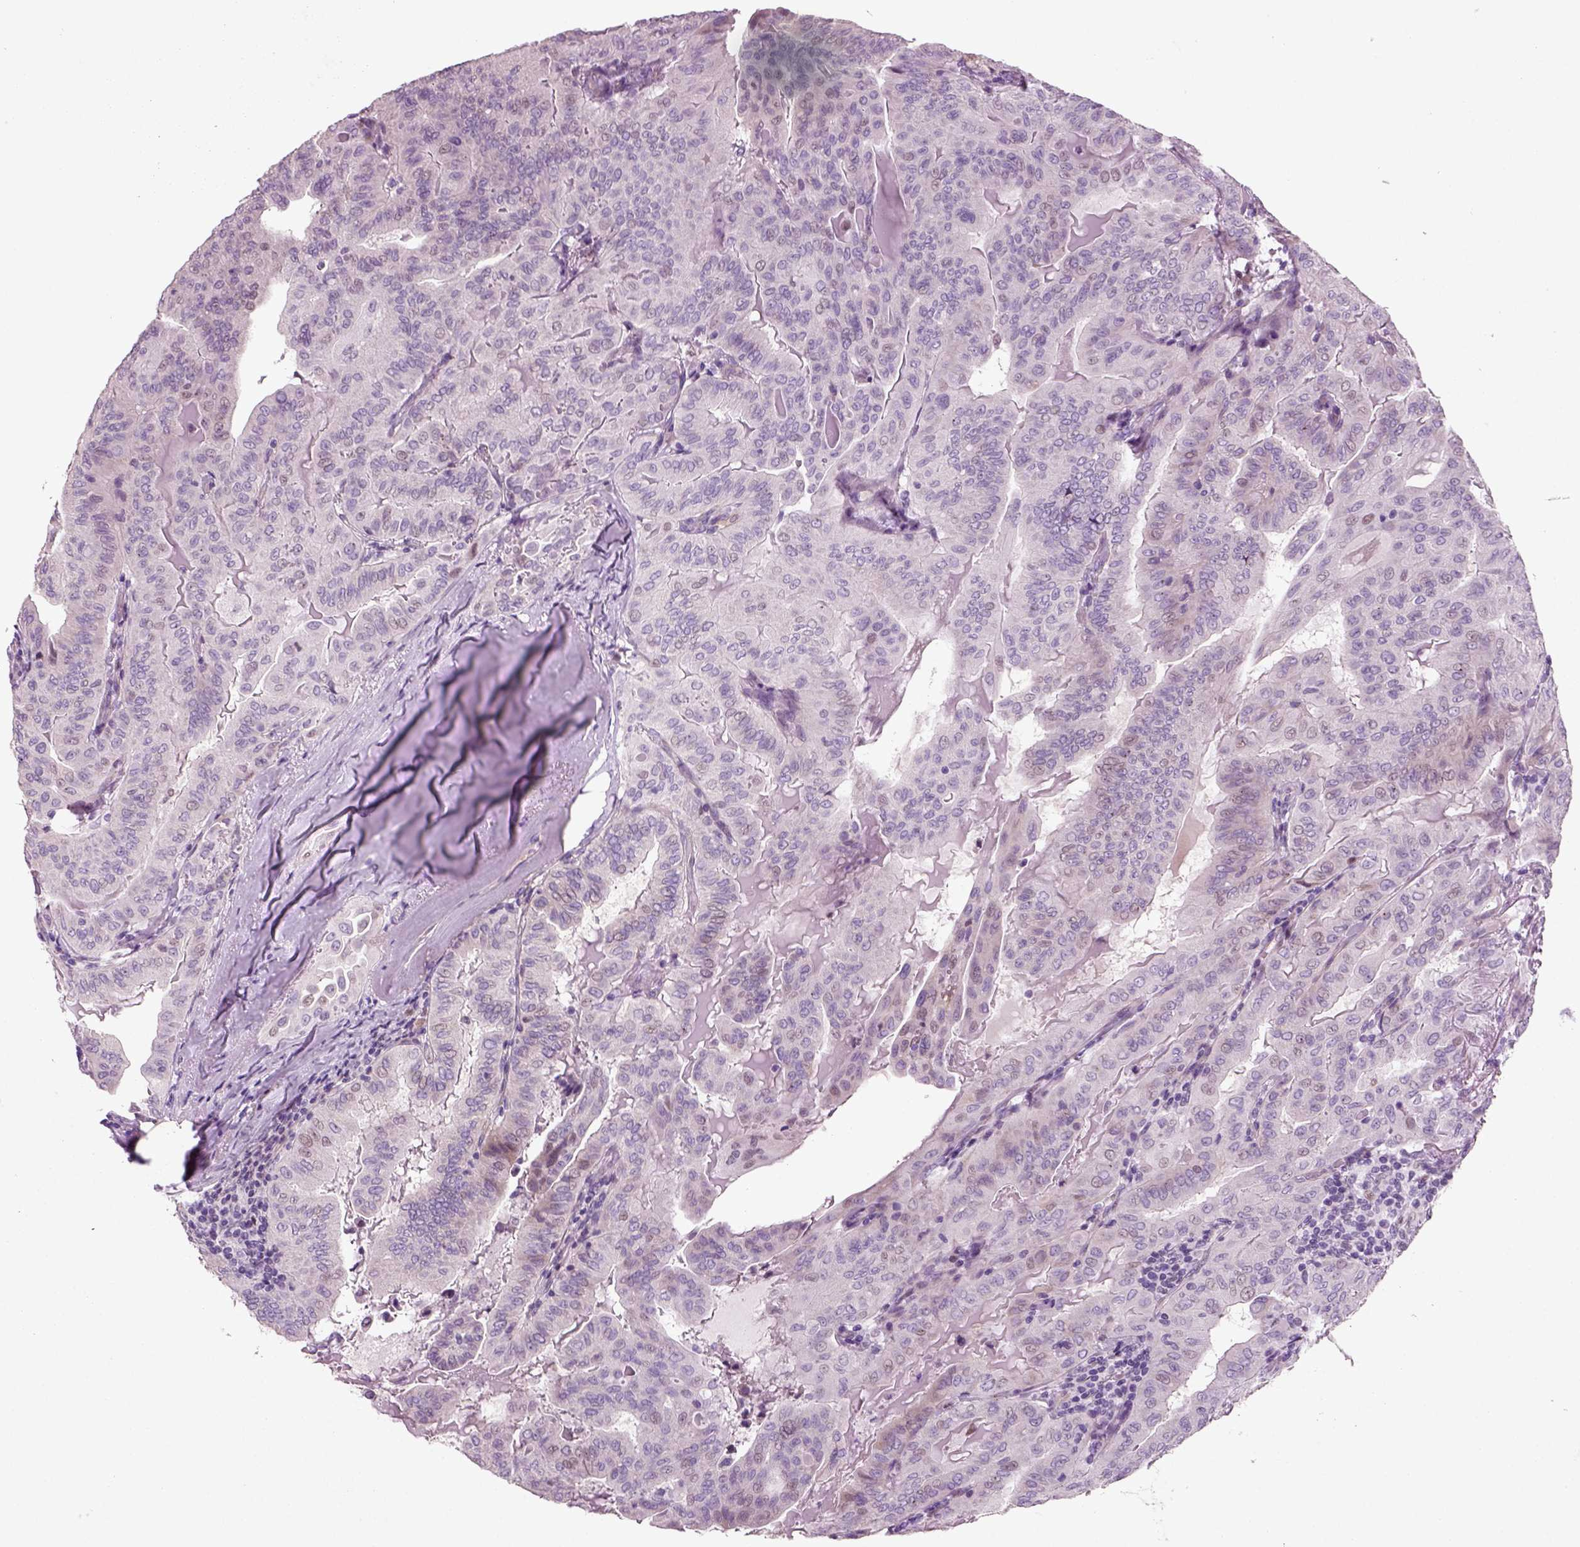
{"staining": {"intensity": "weak", "quantity": "<25%", "location": "cytoplasmic/membranous"}, "tissue": "thyroid cancer", "cell_type": "Tumor cells", "image_type": "cancer", "snomed": [{"axis": "morphology", "description": "Papillary adenocarcinoma, NOS"}, {"axis": "topography", "description": "Thyroid gland"}], "caption": "This is an immunohistochemistry histopathology image of human thyroid cancer (papillary adenocarcinoma). There is no expression in tumor cells.", "gene": "ARID3A", "patient": {"sex": "female", "age": 68}}